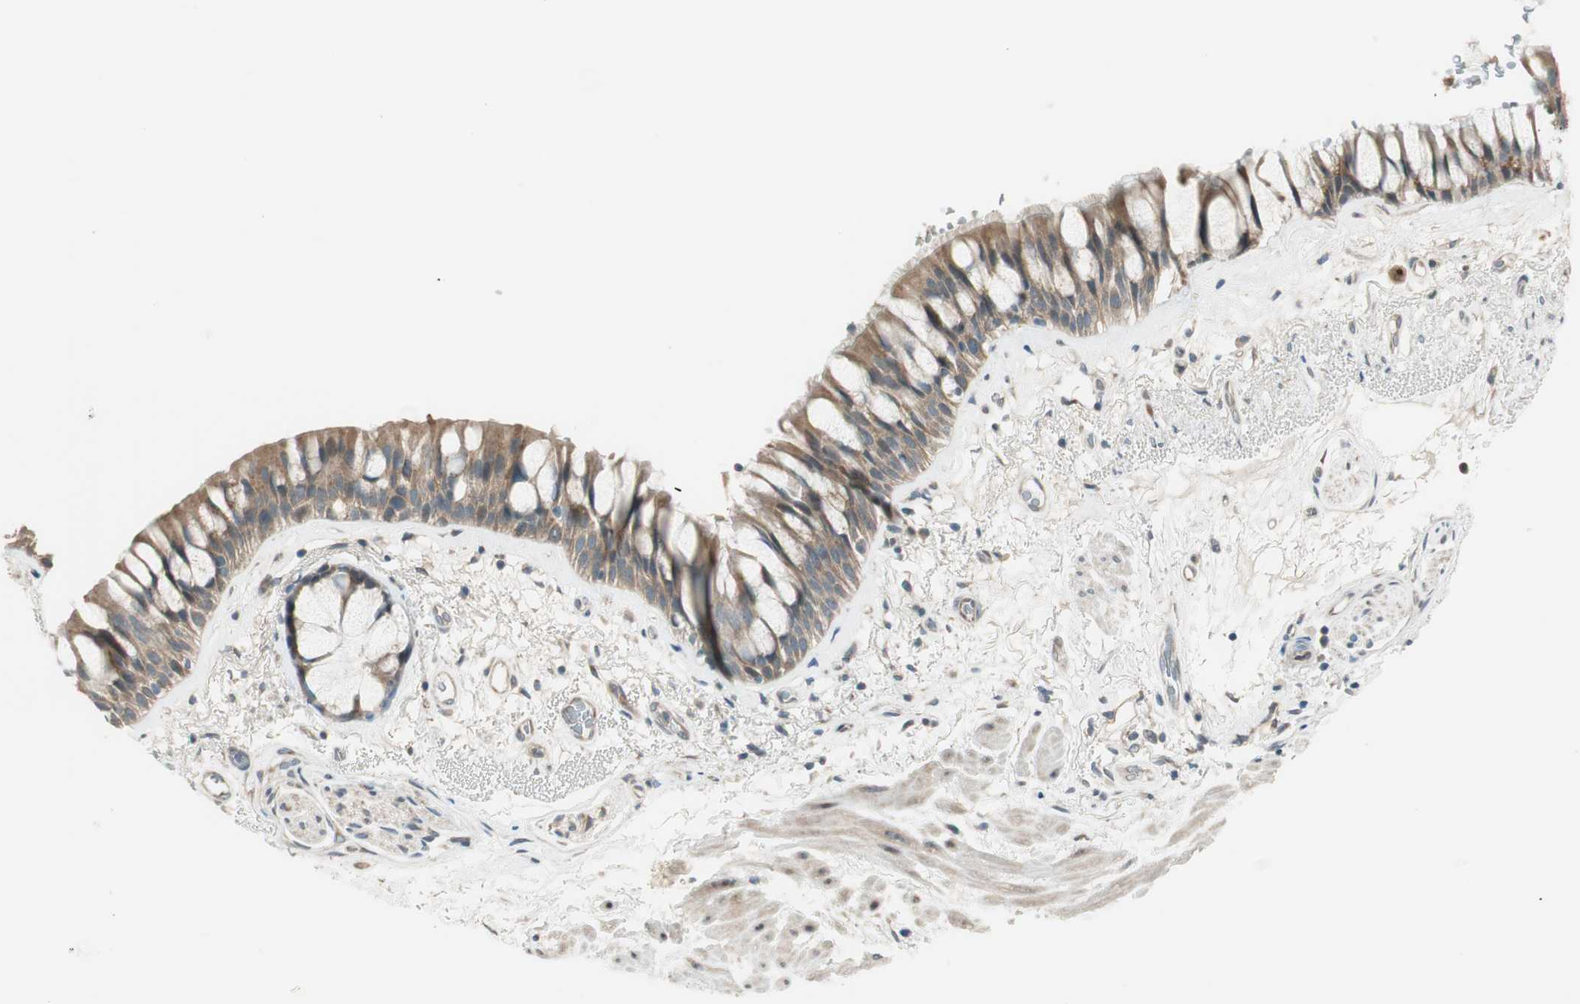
{"staining": {"intensity": "moderate", "quantity": ">75%", "location": "cytoplasmic/membranous"}, "tissue": "bronchus", "cell_type": "Respiratory epithelial cells", "image_type": "normal", "snomed": [{"axis": "morphology", "description": "Normal tissue, NOS"}, {"axis": "topography", "description": "Bronchus"}], "caption": "High-power microscopy captured an immunohistochemistry micrograph of unremarkable bronchus, revealing moderate cytoplasmic/membranous positivity in about >75% of respiratory epithelial cells.", "gene": "CGRRF1", "patient": {"sex": "male", "age": 66}}